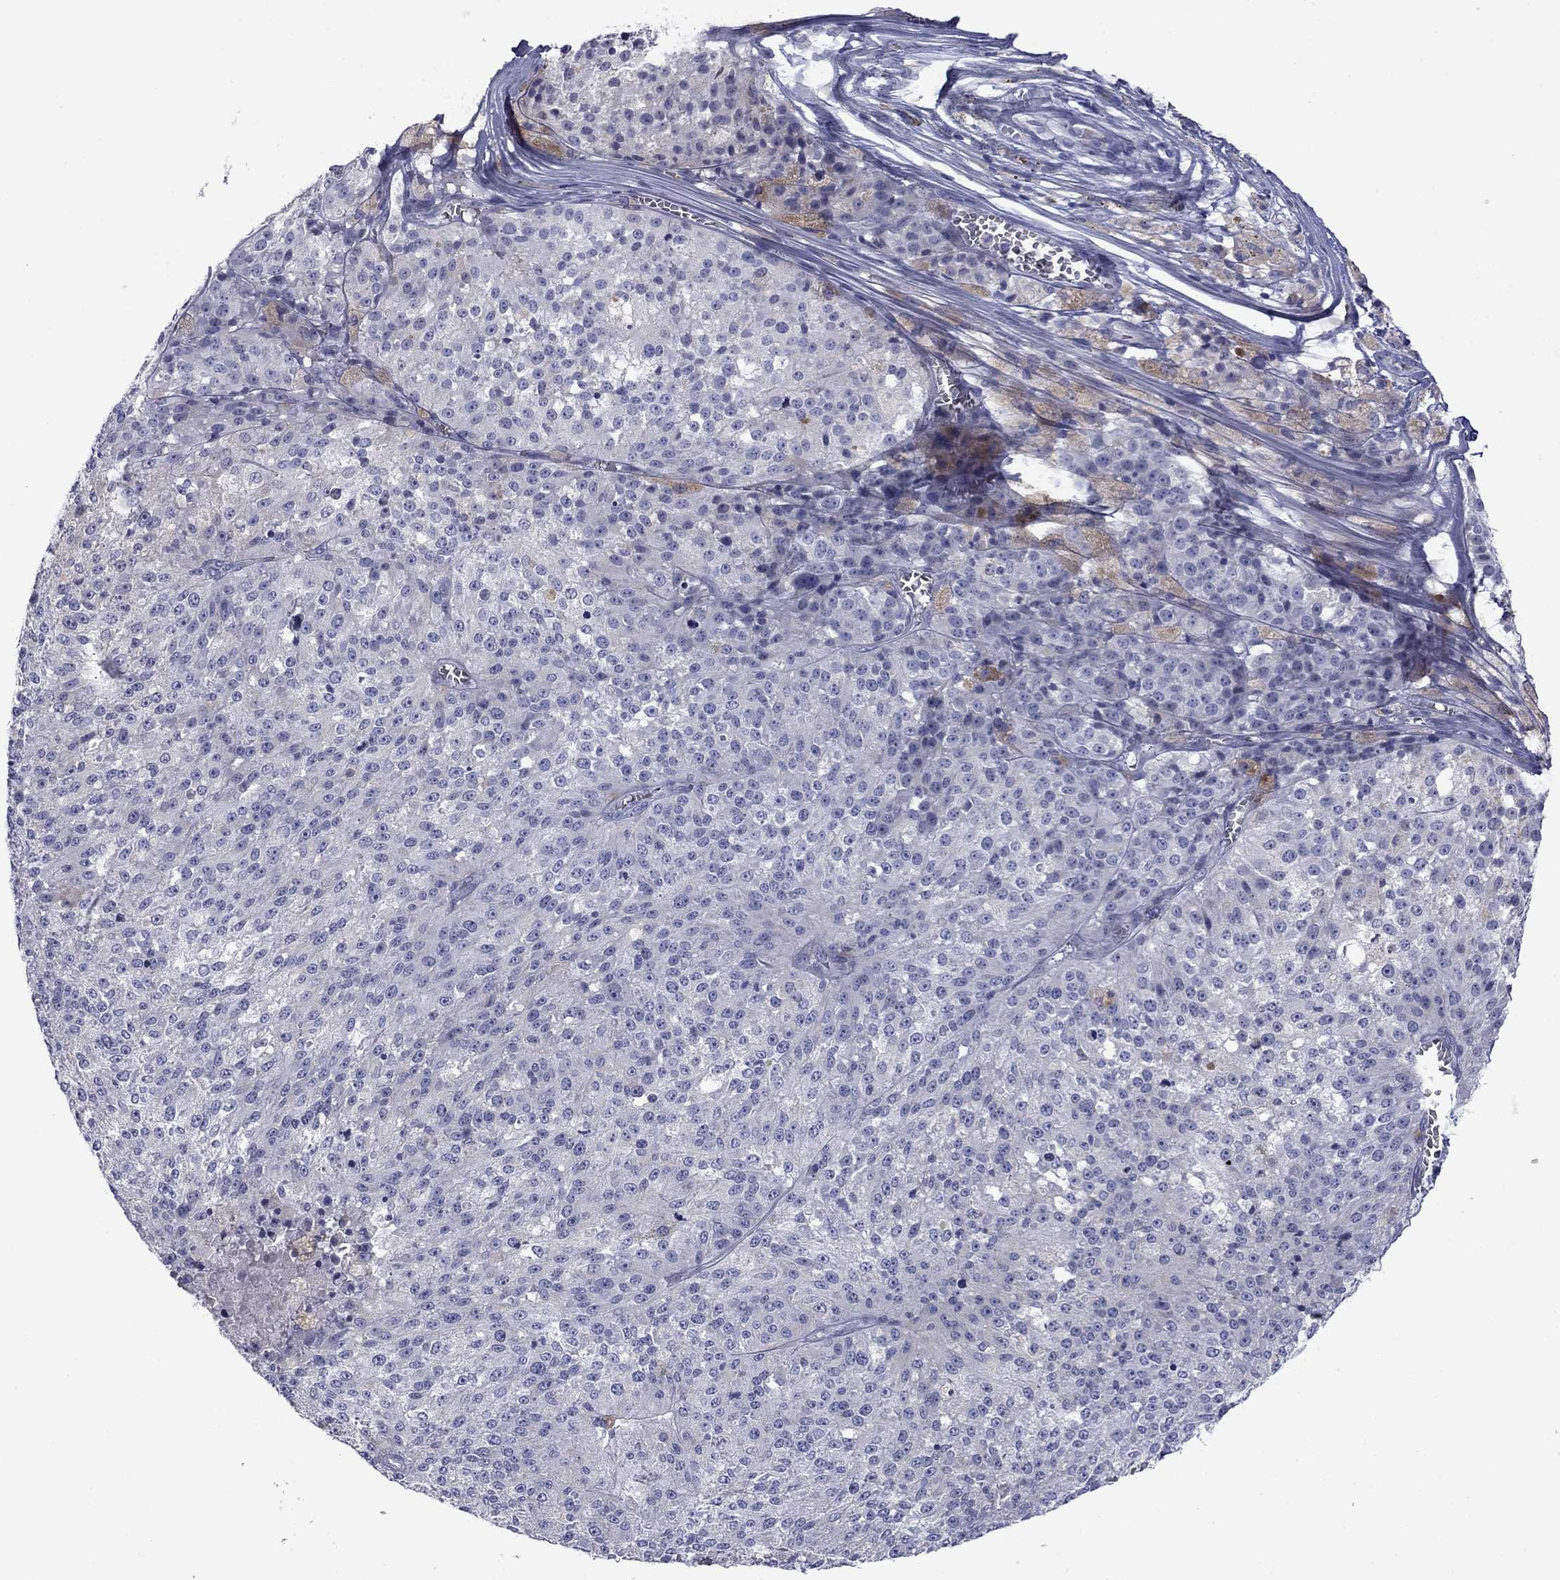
{"staining": {"intensity": "negative", "quantity": "none", "location": "none"}, "tissue": "melanoma", "cell_type": "Tumor cells", "image_type": "cancer", "snomed": [{"axis": "morphology", "description": "Malignant melanoma, Metastatic site"}, {"axis": "topography", "description": "Lymph node"}], "caption": "DAB immunohistochemical staining of melanoma reveals no significant positivity in tumor cells.", "gene": "TMPRSS11A", "patient": {"sex": "female", "age": 64}}